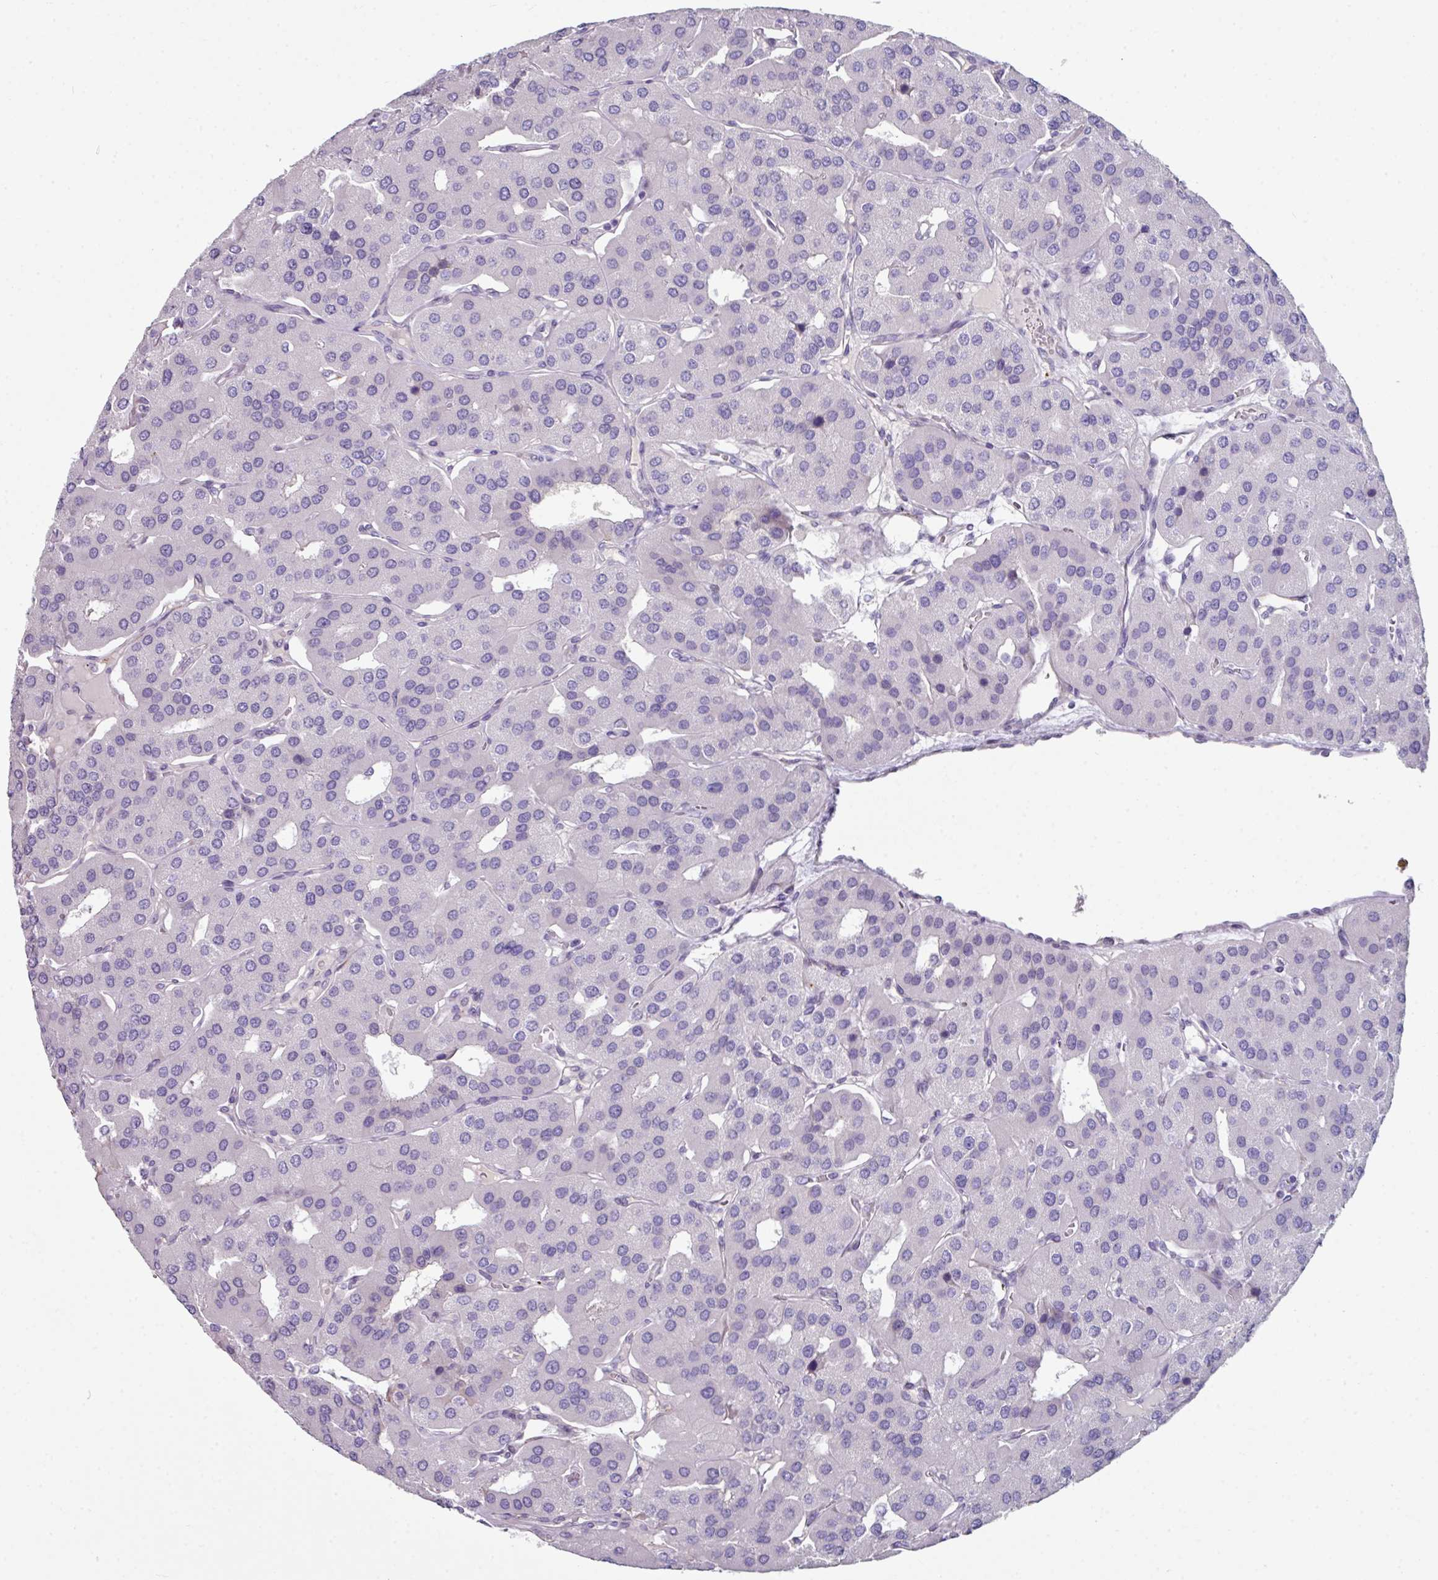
{"staining": {"intensity": "negative", "quantity": "none", "location": "none"}, "tissue": "parathyroid gland", "cell_type": "Glandular cells", "image_type": "normal", "snomed": [{"axis": "morphology", "description": "Normal tissue, NOS"}, {"axis": "morphology", "description": "Adenoma, NOS"}, {"axis": "topography", "description": "Parathyroid gland"}], "caption": "Glandular cells are negative for protein expression in benign human parathyroid gland. Brightfield microscopy of immunohistochemistry (IHC) stained with DAB (3,3'-diaminobenzidine) (brown) and hematoxylin (blue), captured at high magnification.", "gene": "BMS1", "patient": {"sex": "female", "age": 86}}